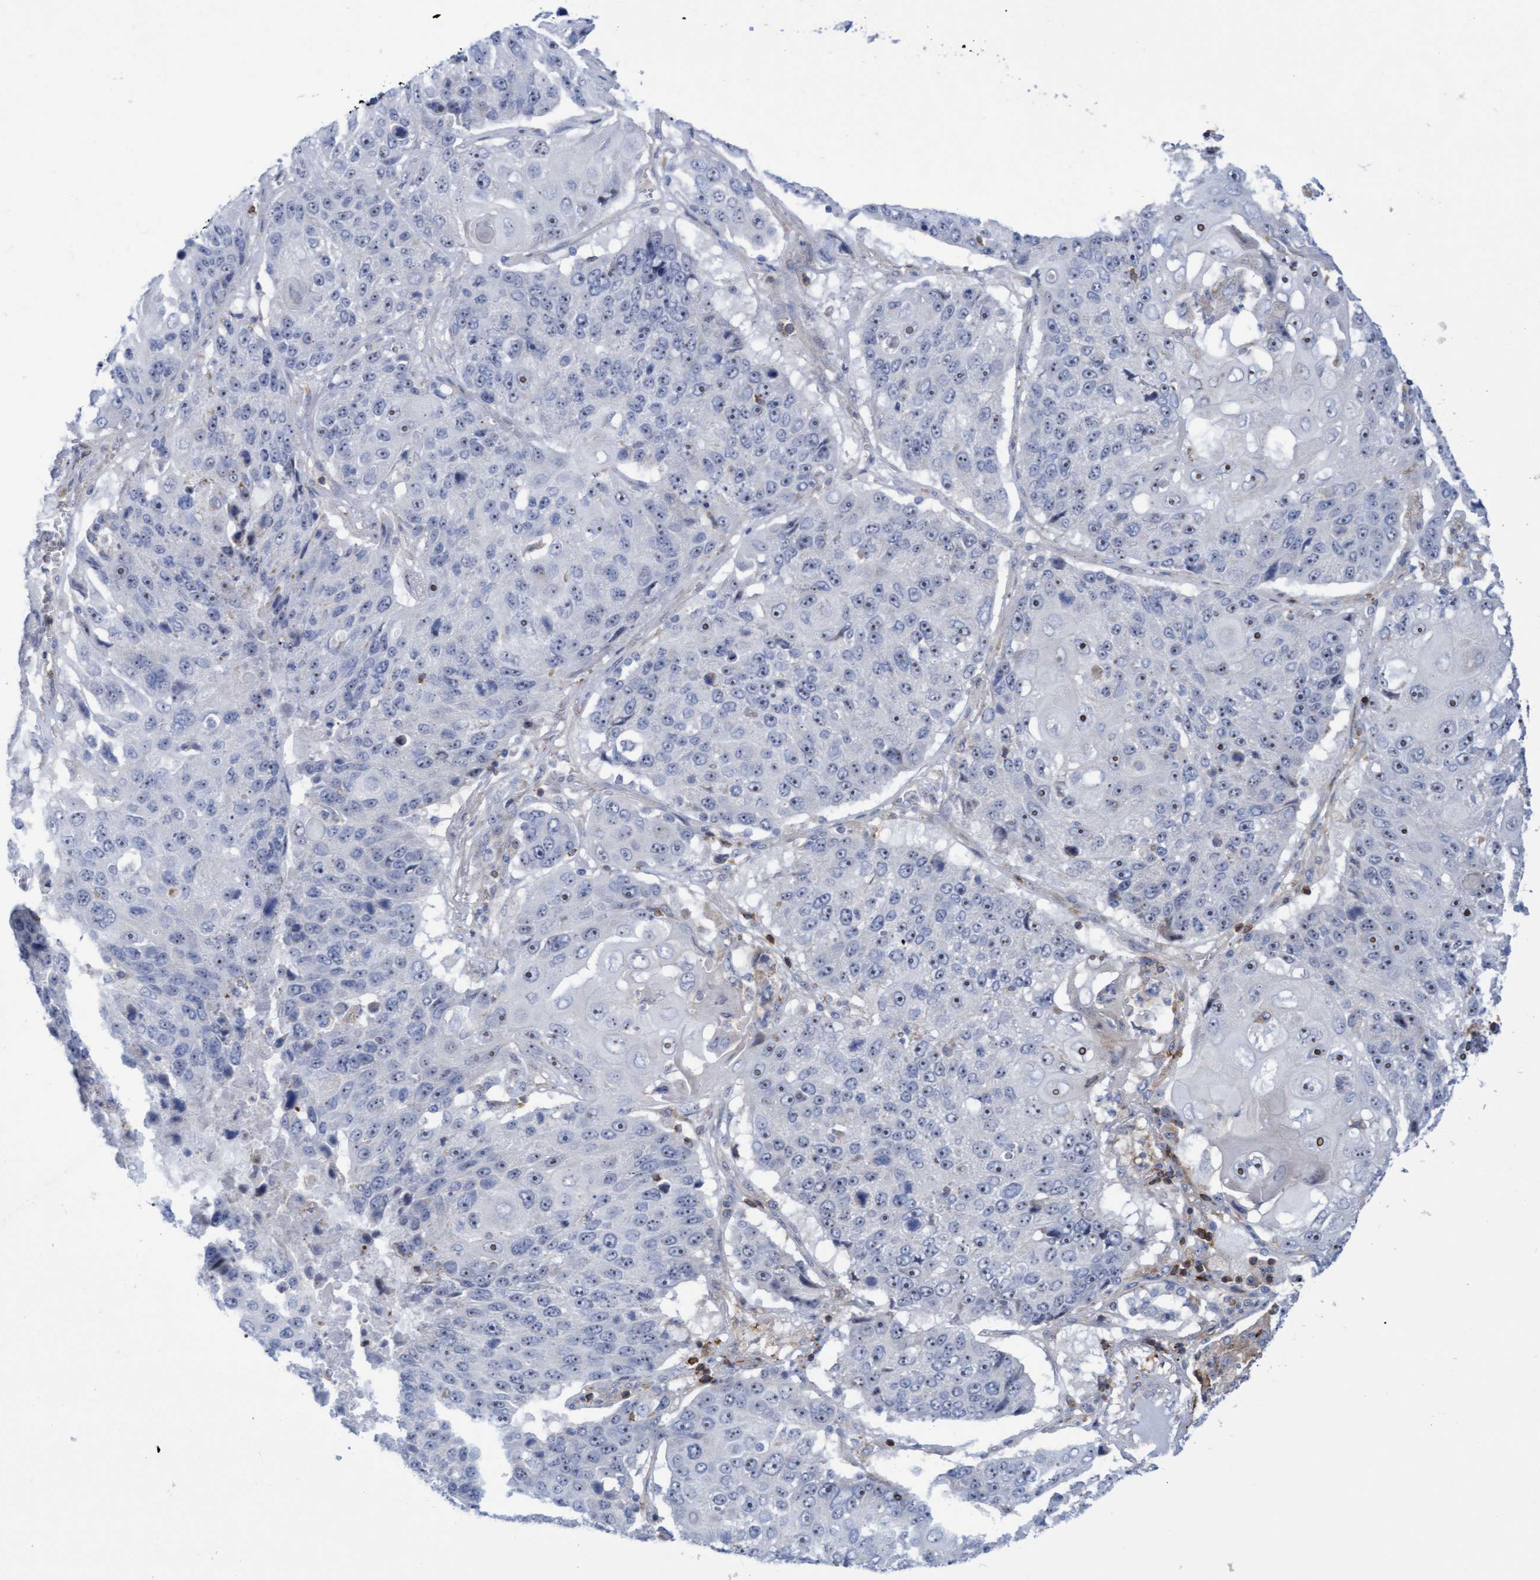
{"staining": {"intensity": "negative", "quantity": "none", "location": "none"}, "tissue": "lung cancer", "cell_type": "Tumor cells", "image_type": "cancer", "snomed": [{"axis": "morphology", "description": "Squamous cell carcinoma, NOS"}, {"axis": "topography", "description": "Lung"}], "caption": "IHC photomicrograph of lung cancer stained for a protein (brown), which demonstrates no staining in tumor cells.", "gene": "FNBP1", "patient": {"sex": "male", "age": 61}}